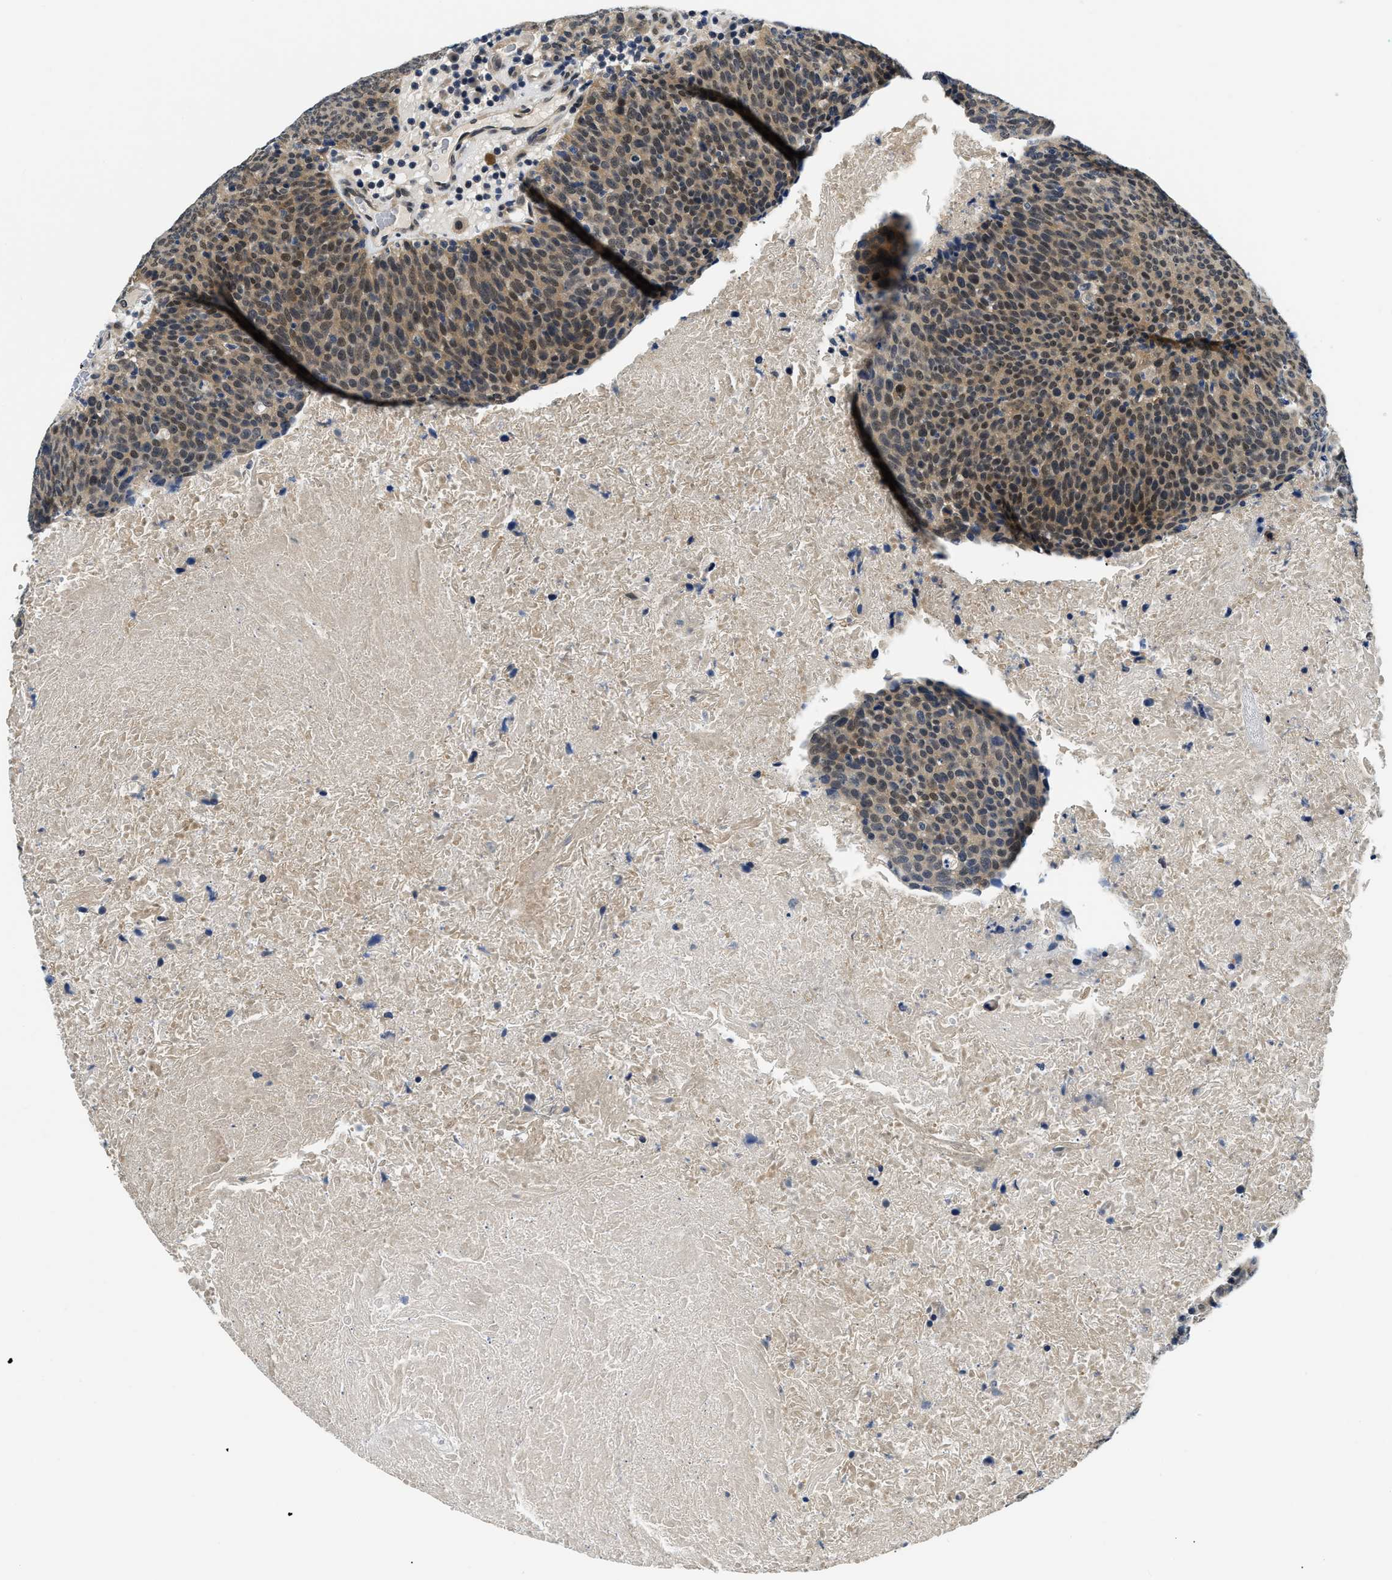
{"staining": {"intensity": "moderate", "quantity": ">75%", "location": "cytoplasmic/membranous,nuclear"}, "tissue": "head and neck cancer", "cell_type": "Tumor cells", "image_type": "cancer", "snomed": [{"axis": "morphology", "description": "Squamous cell carcinoma, NOS"}, {"axis": "morphology", "description": "Squamous cell carcinoma, metastatic, NOS"}, {"axis": "topography", "description": "Lymph node"}, {"axis": "topography", "description": "Head-Neck"}], "caption": "Tumor cells exhibit medium levels of moderate cytoplasmic/membranous and nuclear staining in approximately >75% of cells in head and neck cancer.", "gene": "SMAD4", "patient": {"sex": "male", "age": 62}}